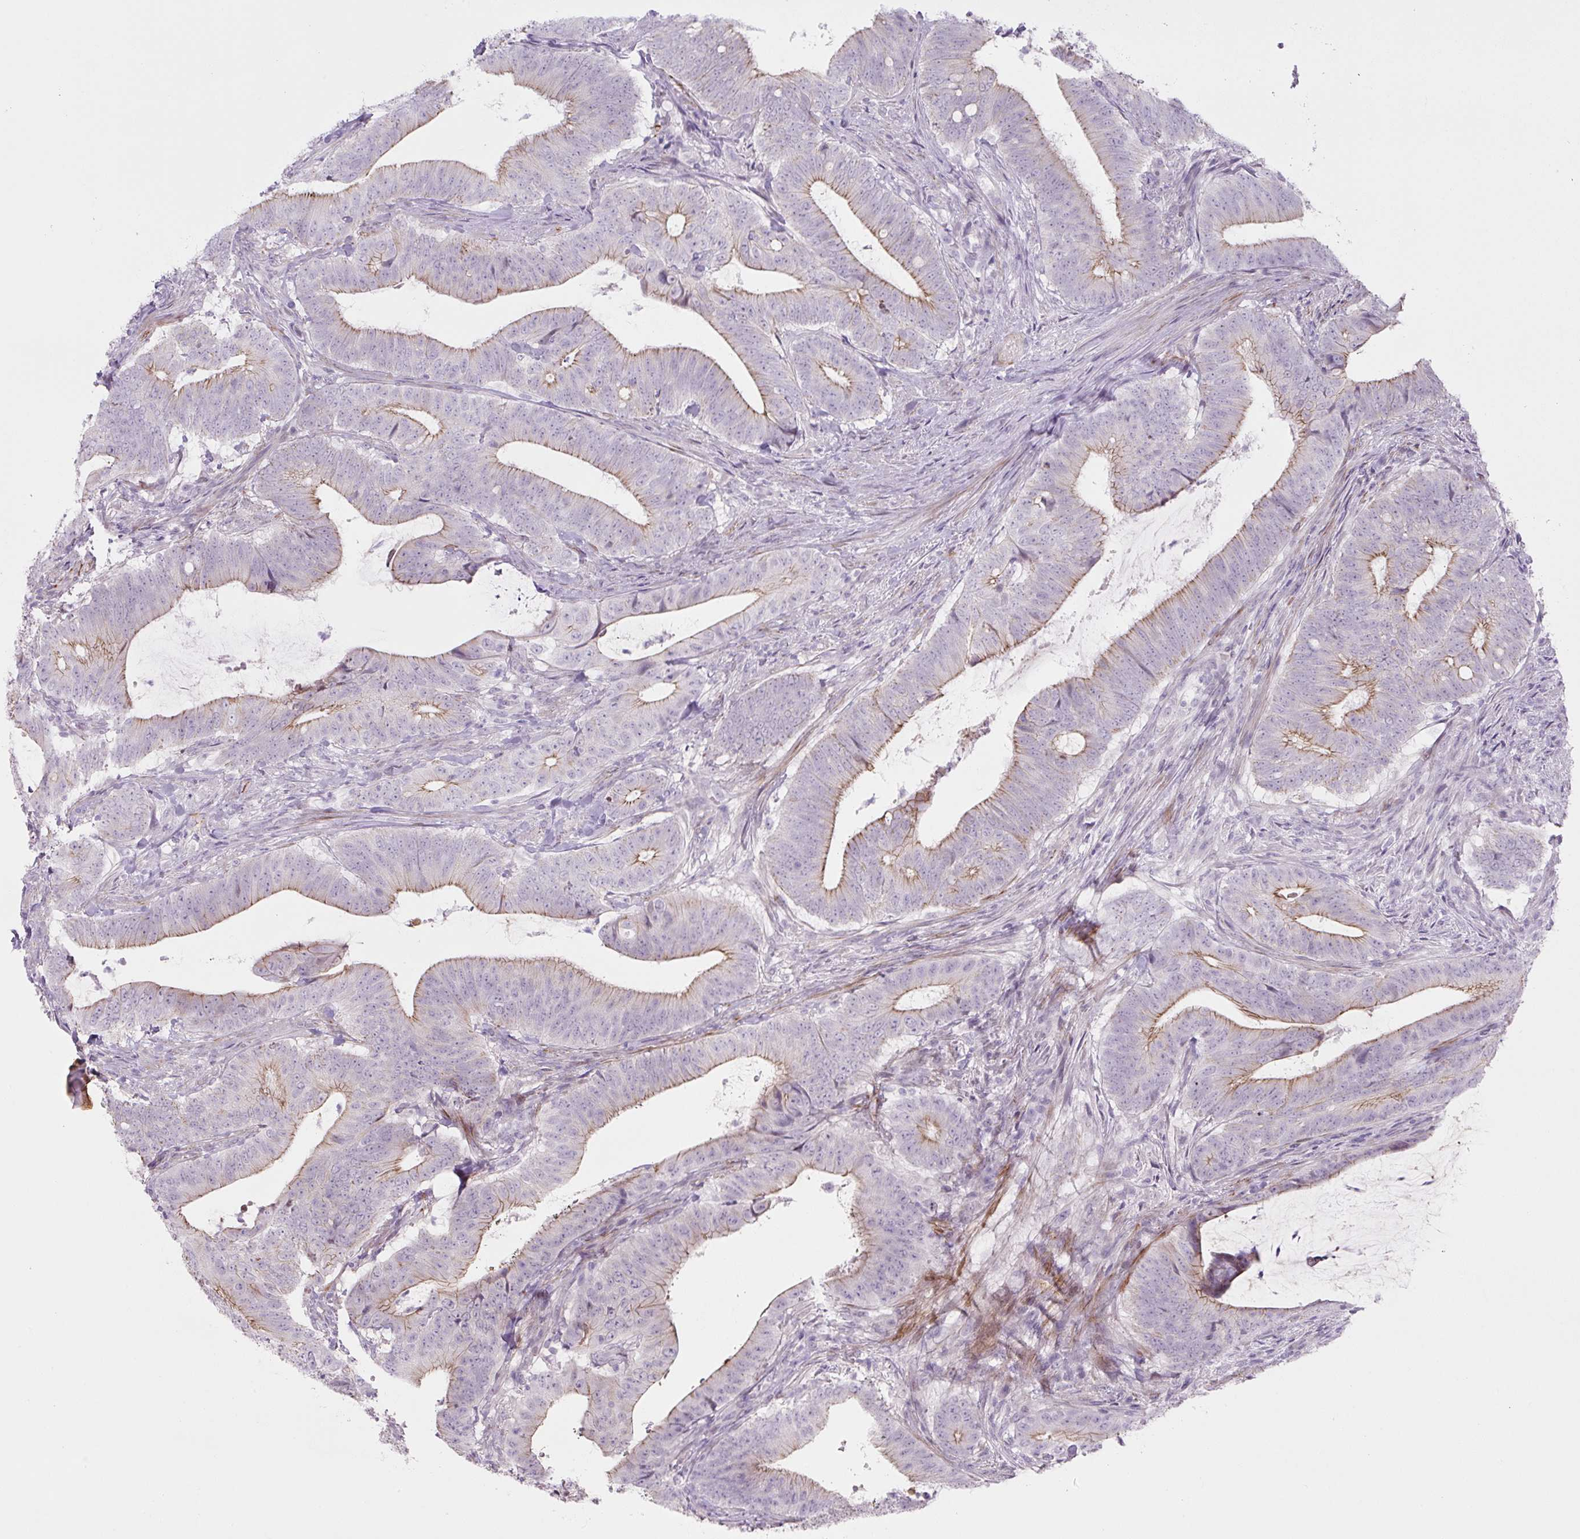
{"staining": {"intensity": "moderate", "quantity": "25%-75%", "location": "cytoplasmic/membranous"}, "tissue": "colorectal cancer", "cell_type": "Tumor cells", "image_type": "cancer", "snomed": [{"axis": "morphology", "description": "Adenocarcinoma, NOS"}, {"axis": "topography", "description": "Colon"}], "caption": "About 25%-75% of tumor cells in human adenocarcinoma (colorectal) exhibit moderate cytoplasmic/membranous protein positivity as visualized by brown immunohistochemical staining.", "gene": "PRM1", "patient": {"sex": "female", "age": 43}}